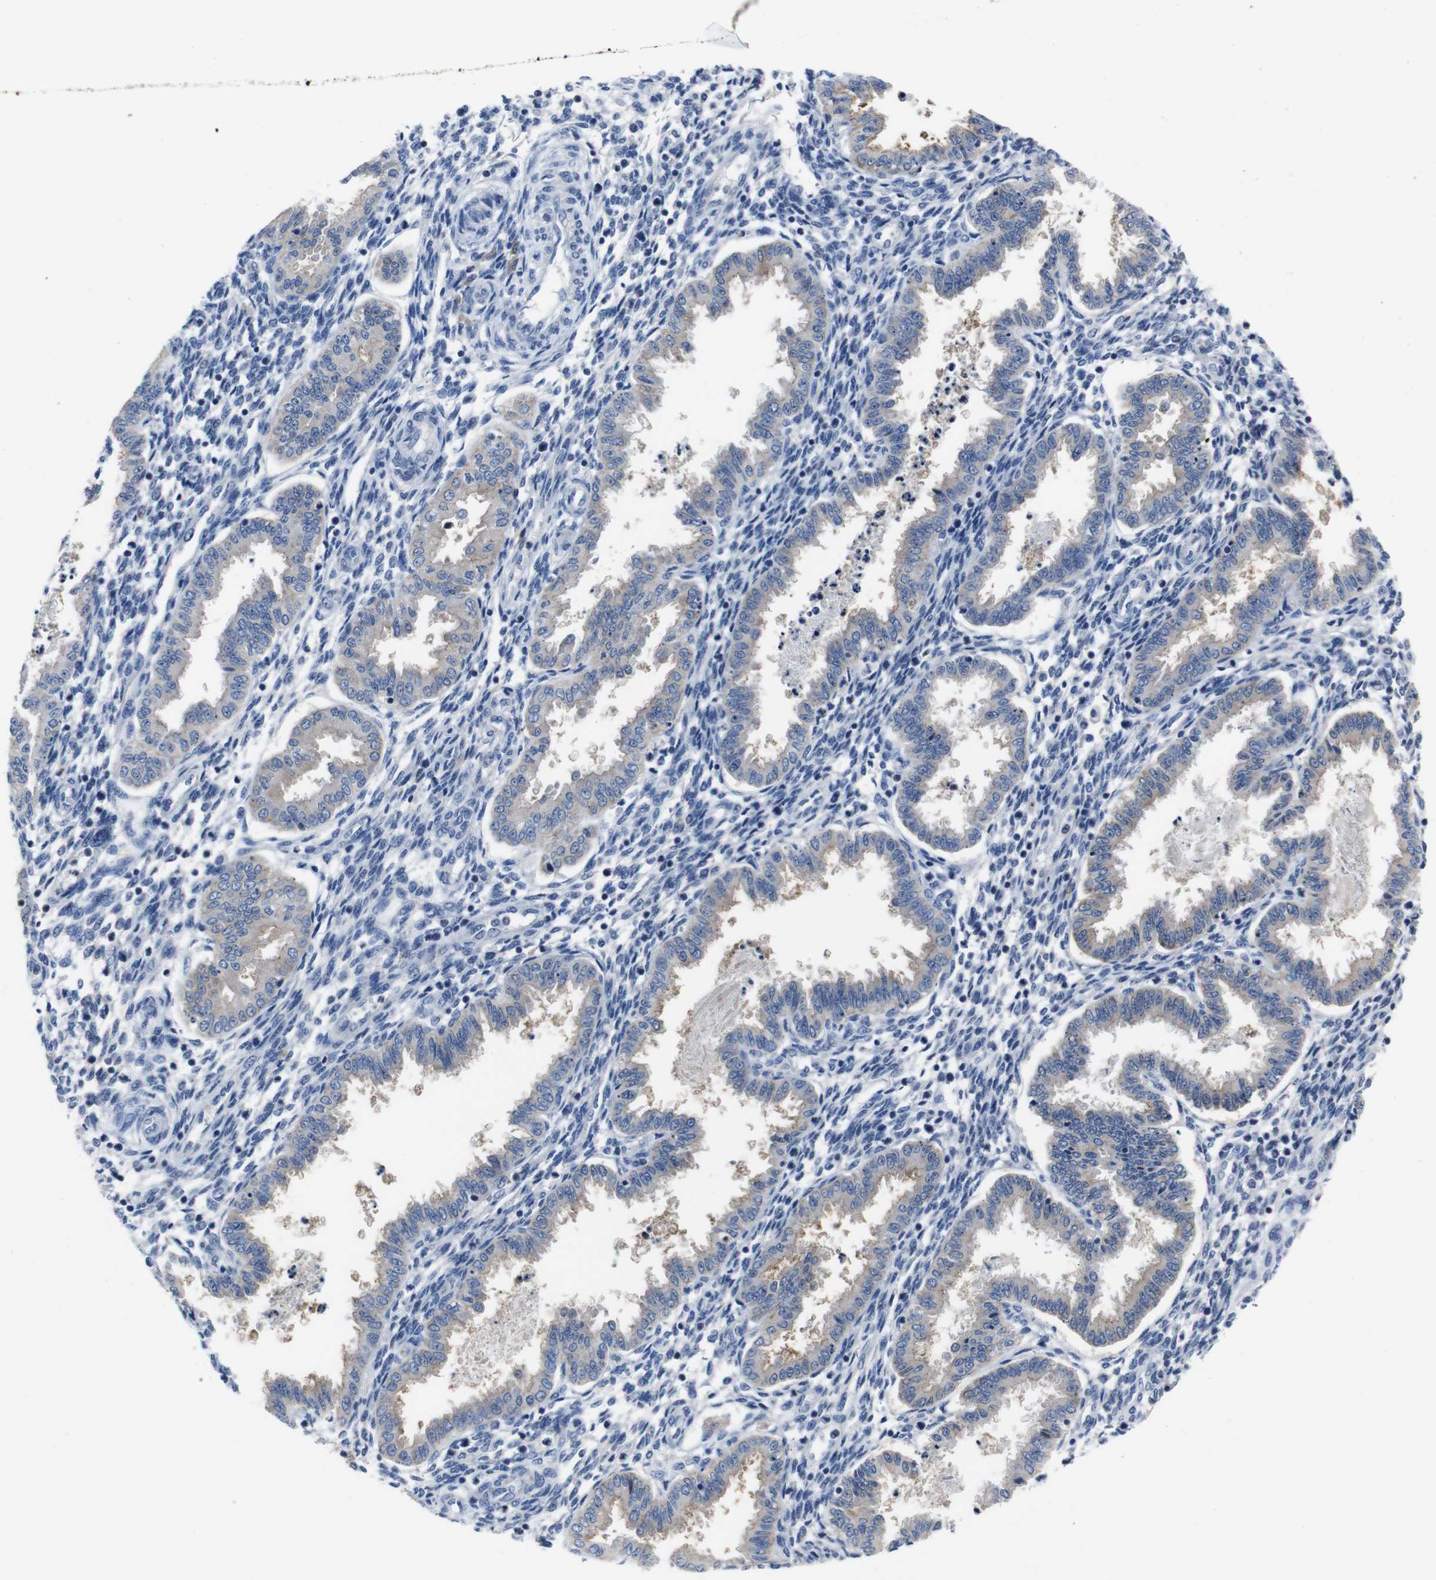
{"staining": {"intensity": "weak", "quantity": "<25%", "location": "cytoplasmic/membranous"}, "tissue": "endometrium", "cell_type": "Cells in endometrial stroma", "image_type": "normal", "snomed": [{"axis": "morphology", "description": "Normal tissue, NOS"}, {"axis": "topography", "description": "Endometrium"}], "caption": "Cells in endometrial stroma show no significant protein positivity in normal endometrium.", "gene": "SEMA4B", "patient": {"sex": "female", "age": 33}}